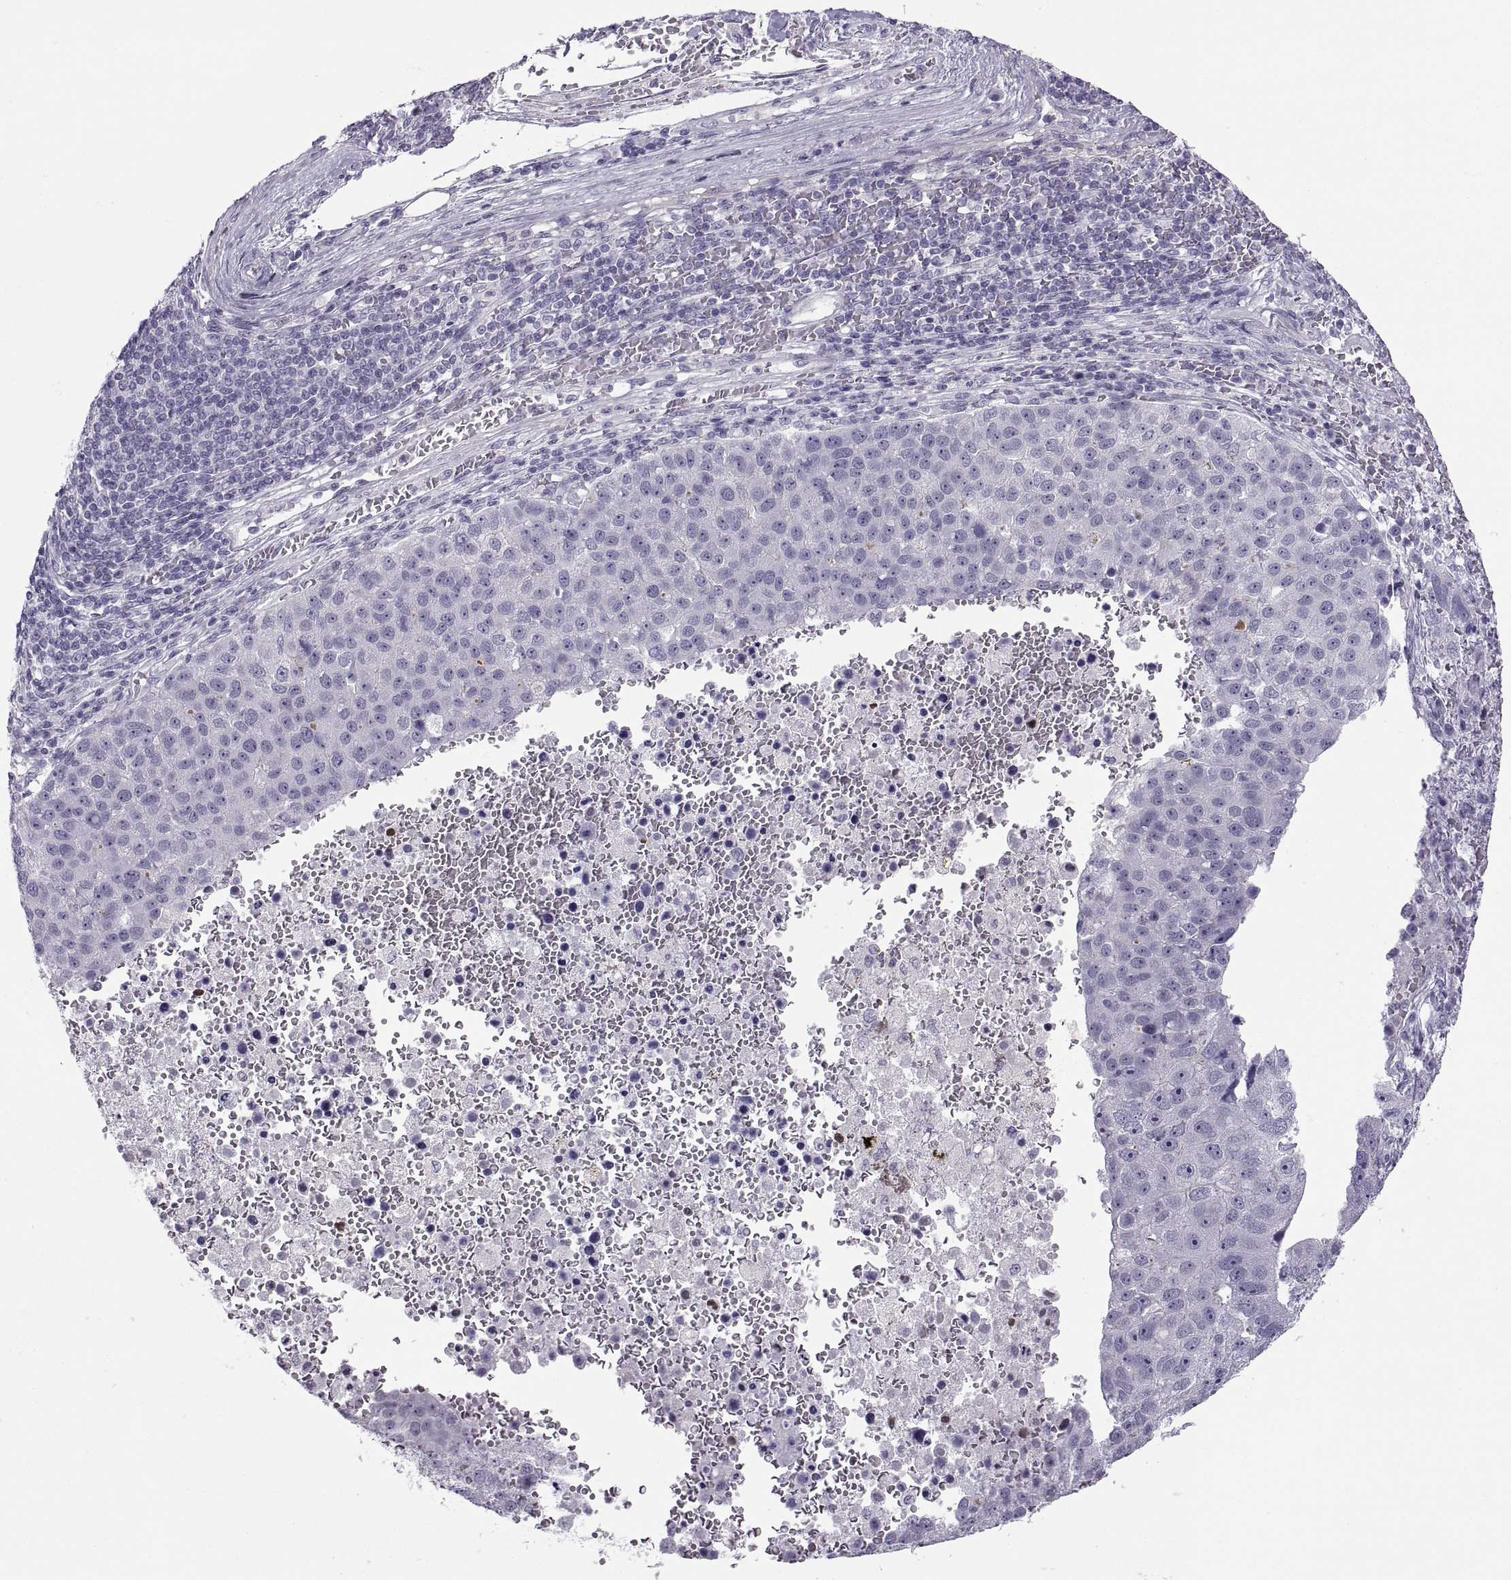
{"staining": {"intensity": "negative", "quantity": "none", "location": "none"}, "tissue": "pancreatic cancer", "cell_type": "Tumor cells", "image_type": "cancer", "snomed": [{"axis": "morphology", "description": "Adenocarcinoma, NOS"}, {"axis": "topography", "description": "Pancreas"}], "caption": "Immunohistochemistry (IHC) of human pancreatic cancer (adenocarcinoma) demonstrates no positivity in tumor cells. The staining was performed using DAB (3,3'-diaminobenzidine) to visualize the protein expression in brown, while the nuclei were stained in blue with hematoxylin (Magnification: 20x).", "gene": "C3orf22", "patient": {"sex": "female", "age": 61}}